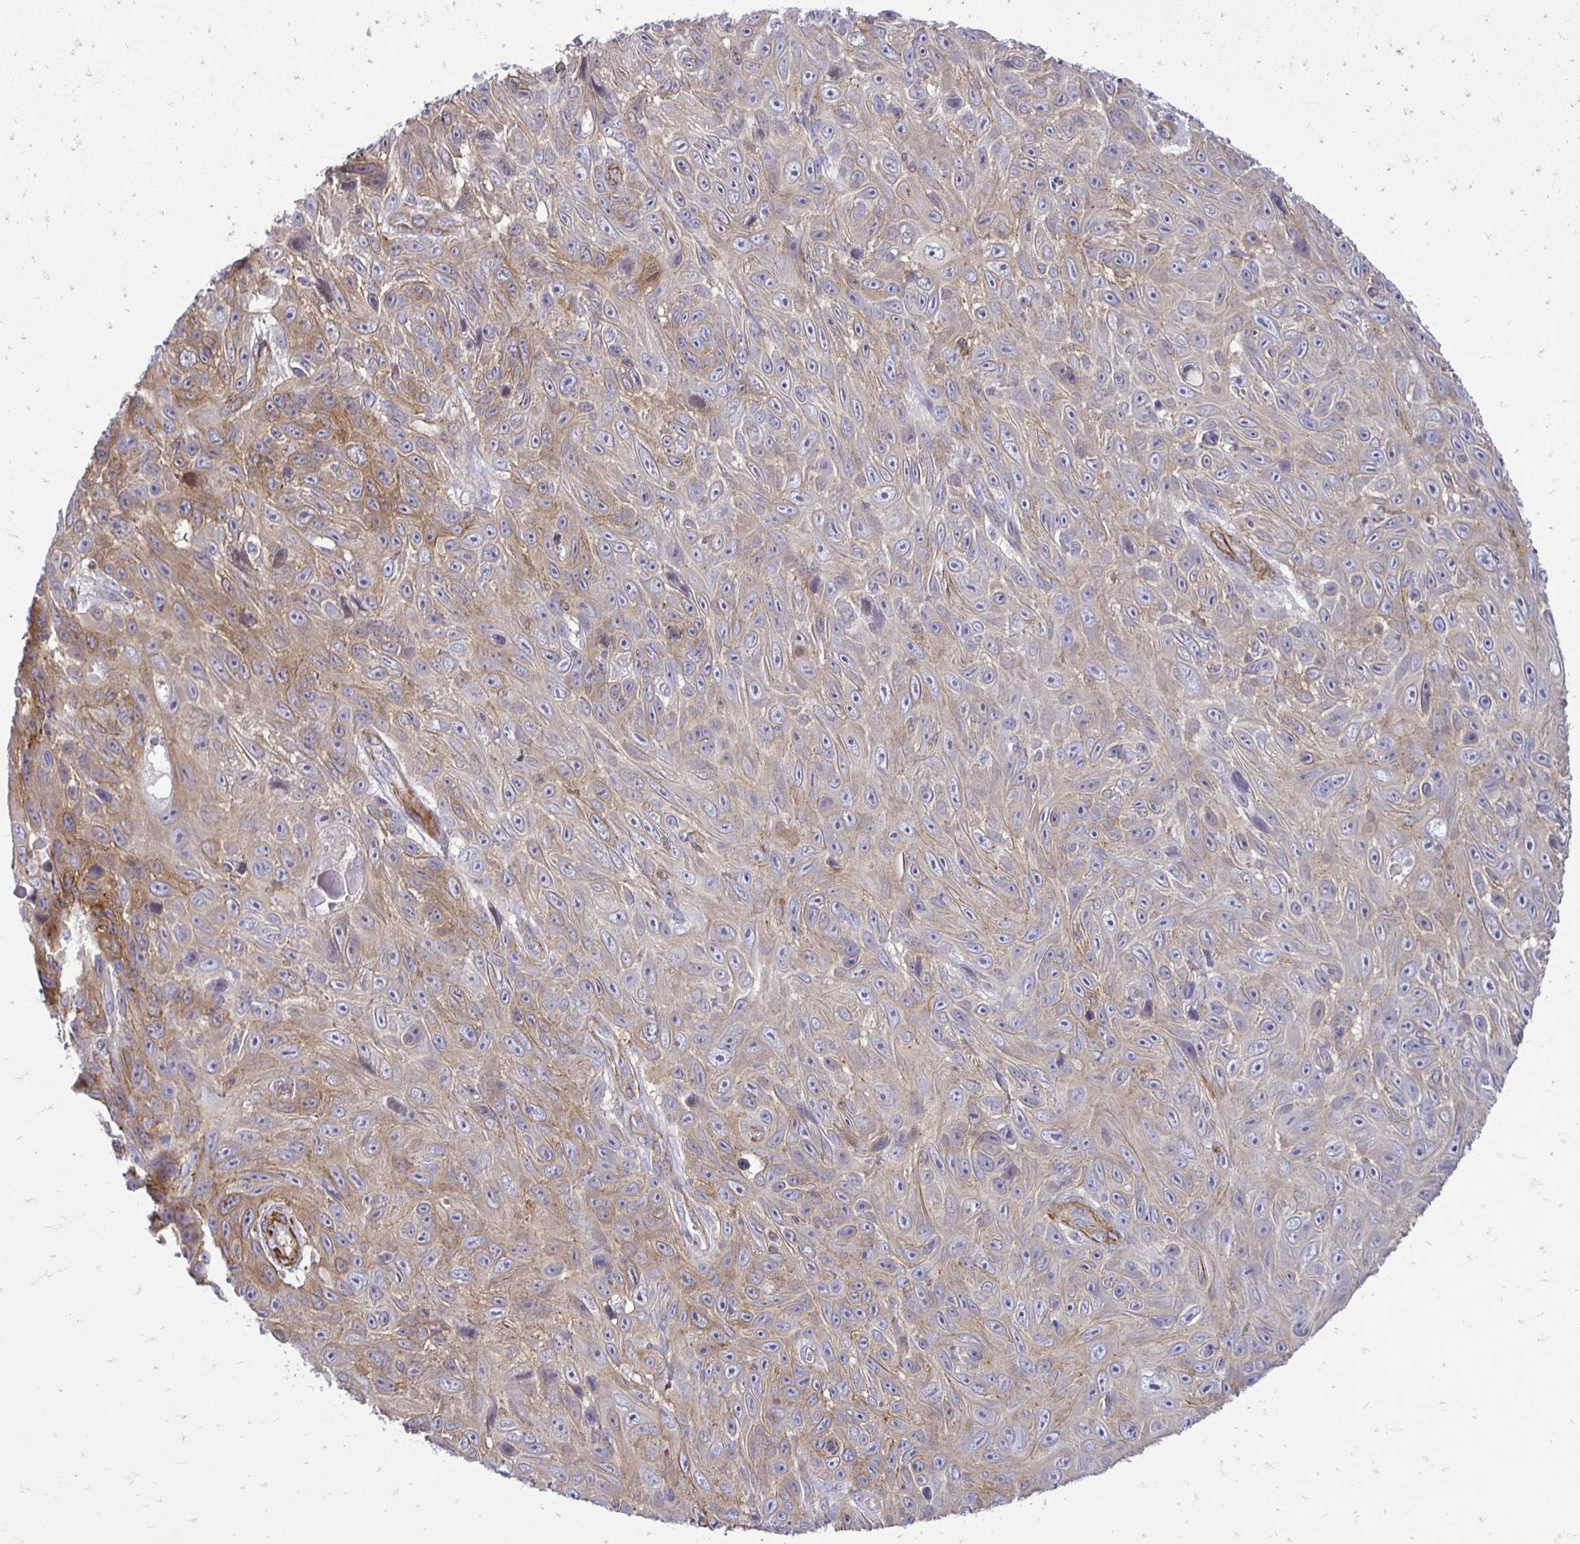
{"staining": {"intensity": "moderate", "quantity": "25%-75%", "location": "cytoplasmic/membranous"}, "tissue": "skin cancer", "cell_type": "Tumor cells", "image_type": "cancer", "snomed": [{"axis": "morphology", "description": "Squamous cell carcinoma, NOS"}, {"axis": "topography", "description": "Skin"}], "caption": "There is medium levels of moderate cytoplasmic/membranous positivity in tumor cells of squamous cell carcinoma (skin), as demonstrated by immunohistochemical staining (brown color).", "gene": "CTPS1", "patient": {"sex": "male", "age": 82}}